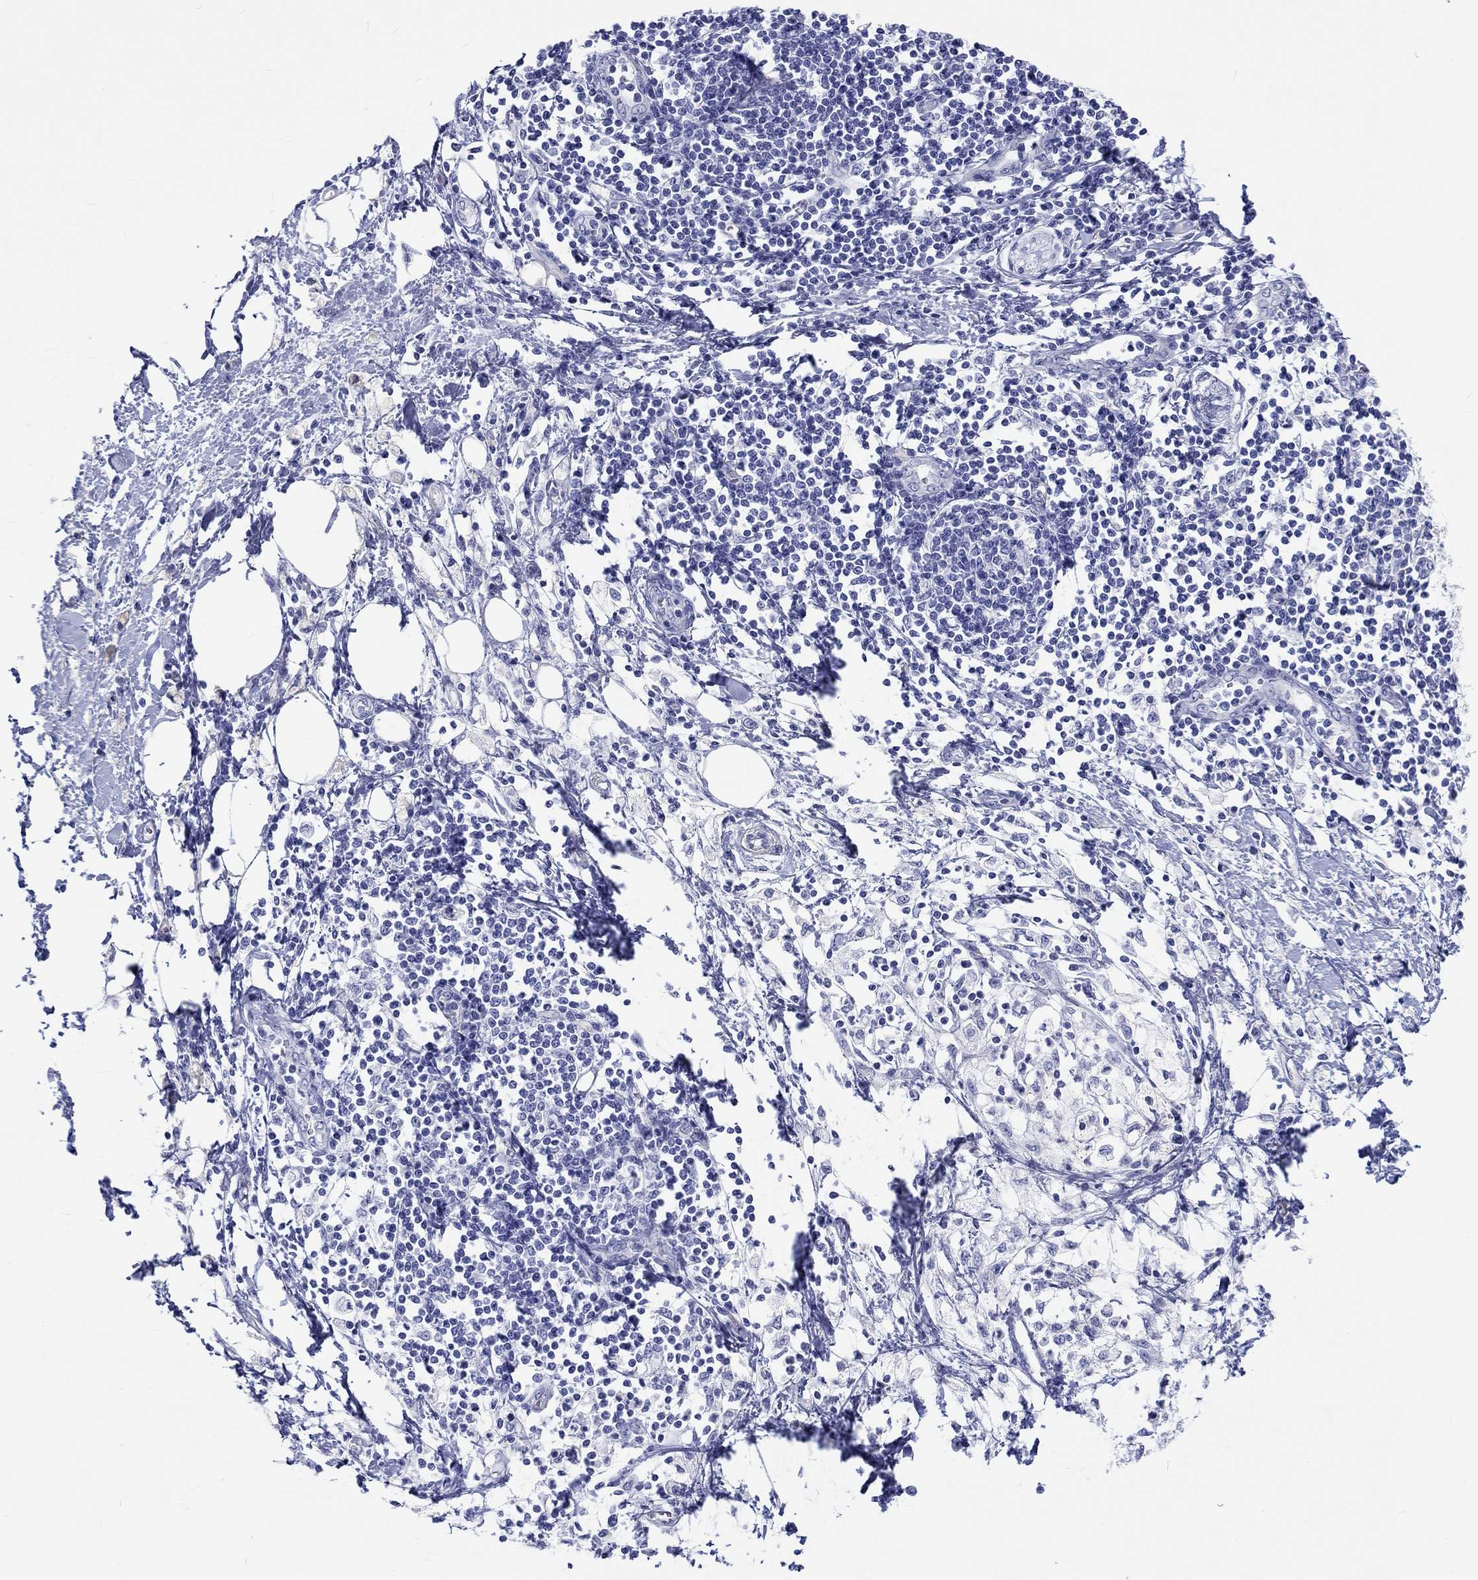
{"staining": {"intensity": "negative", "quantity": "none", "location": "none"}, "tissue": "pancreatic cancer", "cell_type": "Tumor cells", "image_type": "cancer", "snomed": [{"axis": "morphology", "description": "Normal tissue, NOS"}, {"axis": "morphology", "description": "Adenocarcinoma, NOS"}, {"axis": "topography", "description": "Pancreas"}, {"axis": "topography", "description": "Duodenum"}], "caption": "The IHC photomicrograph has no significant staining in tumor cells of pancreatic cancer tissue. Brightfield microscopy of immunohistochemistry (IHC) stained with DAB (brown) and hematoxylin (blue), captured at high magnification.", "gene": "CDY2B", "patient": {"sex": "female", "age": 60}}